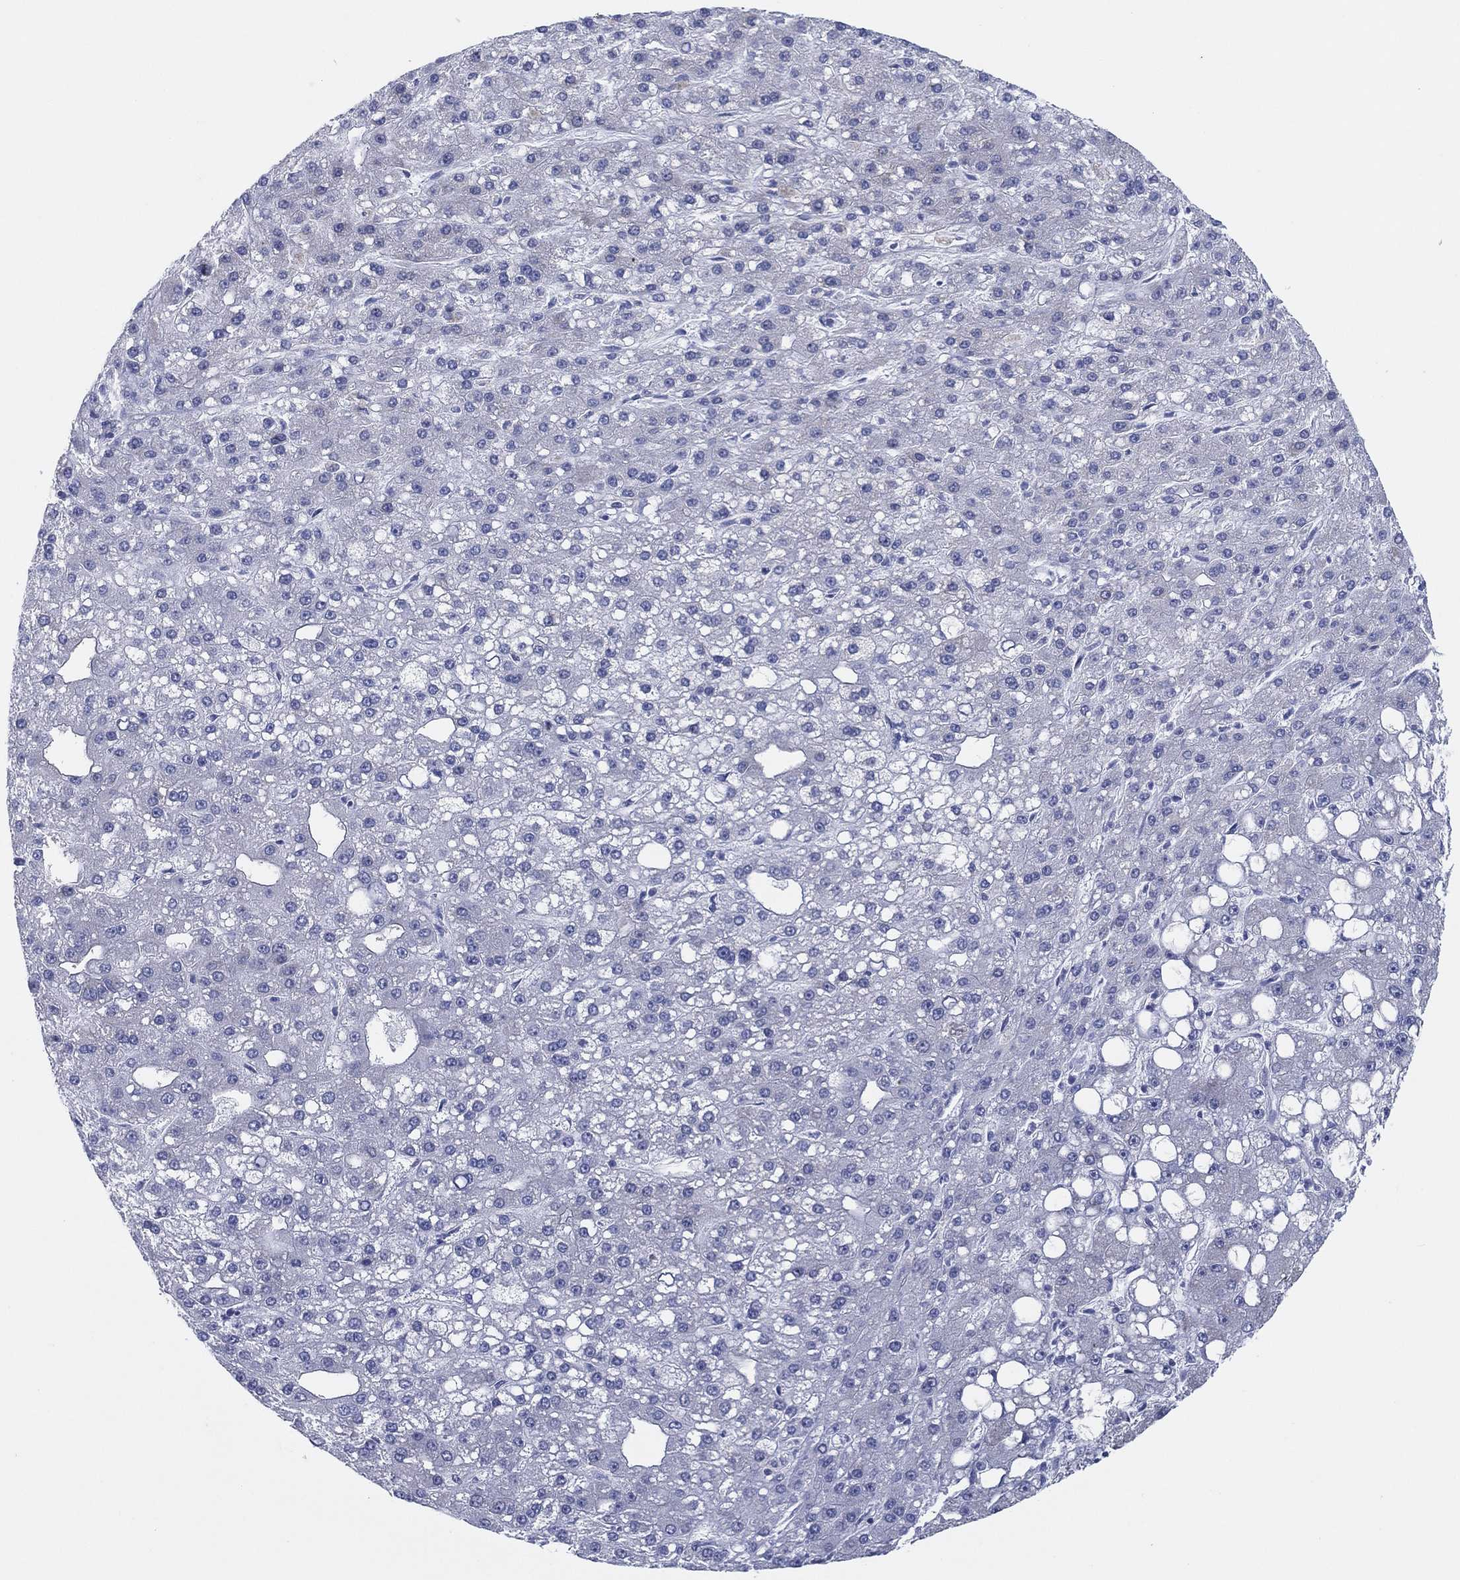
{"staining": {"intensity": "negative", "quantity": "none", "location": "none"}, "tissue": "liver cancer", "cell_type": "Tumor cells", "image_type": "cancer", "snomed": [{"axis": "morphology", "description": "Carcinoma, Hepatocellular, NOS"}, {"axis": "topography", "description": "Liver"}], "caption": "High power microscopy photomicrograph of an immunohistochemistry (IHC) photomicrograph of liver cancer, revealing no significant staining in tumor cells. (Brightfield microscopy of DAB (3,3'-diaminobenzidine) immunohistochemistry at high magnification).", "gene": "HEATR4", "patient": {"sex": "male", "age": 67}}